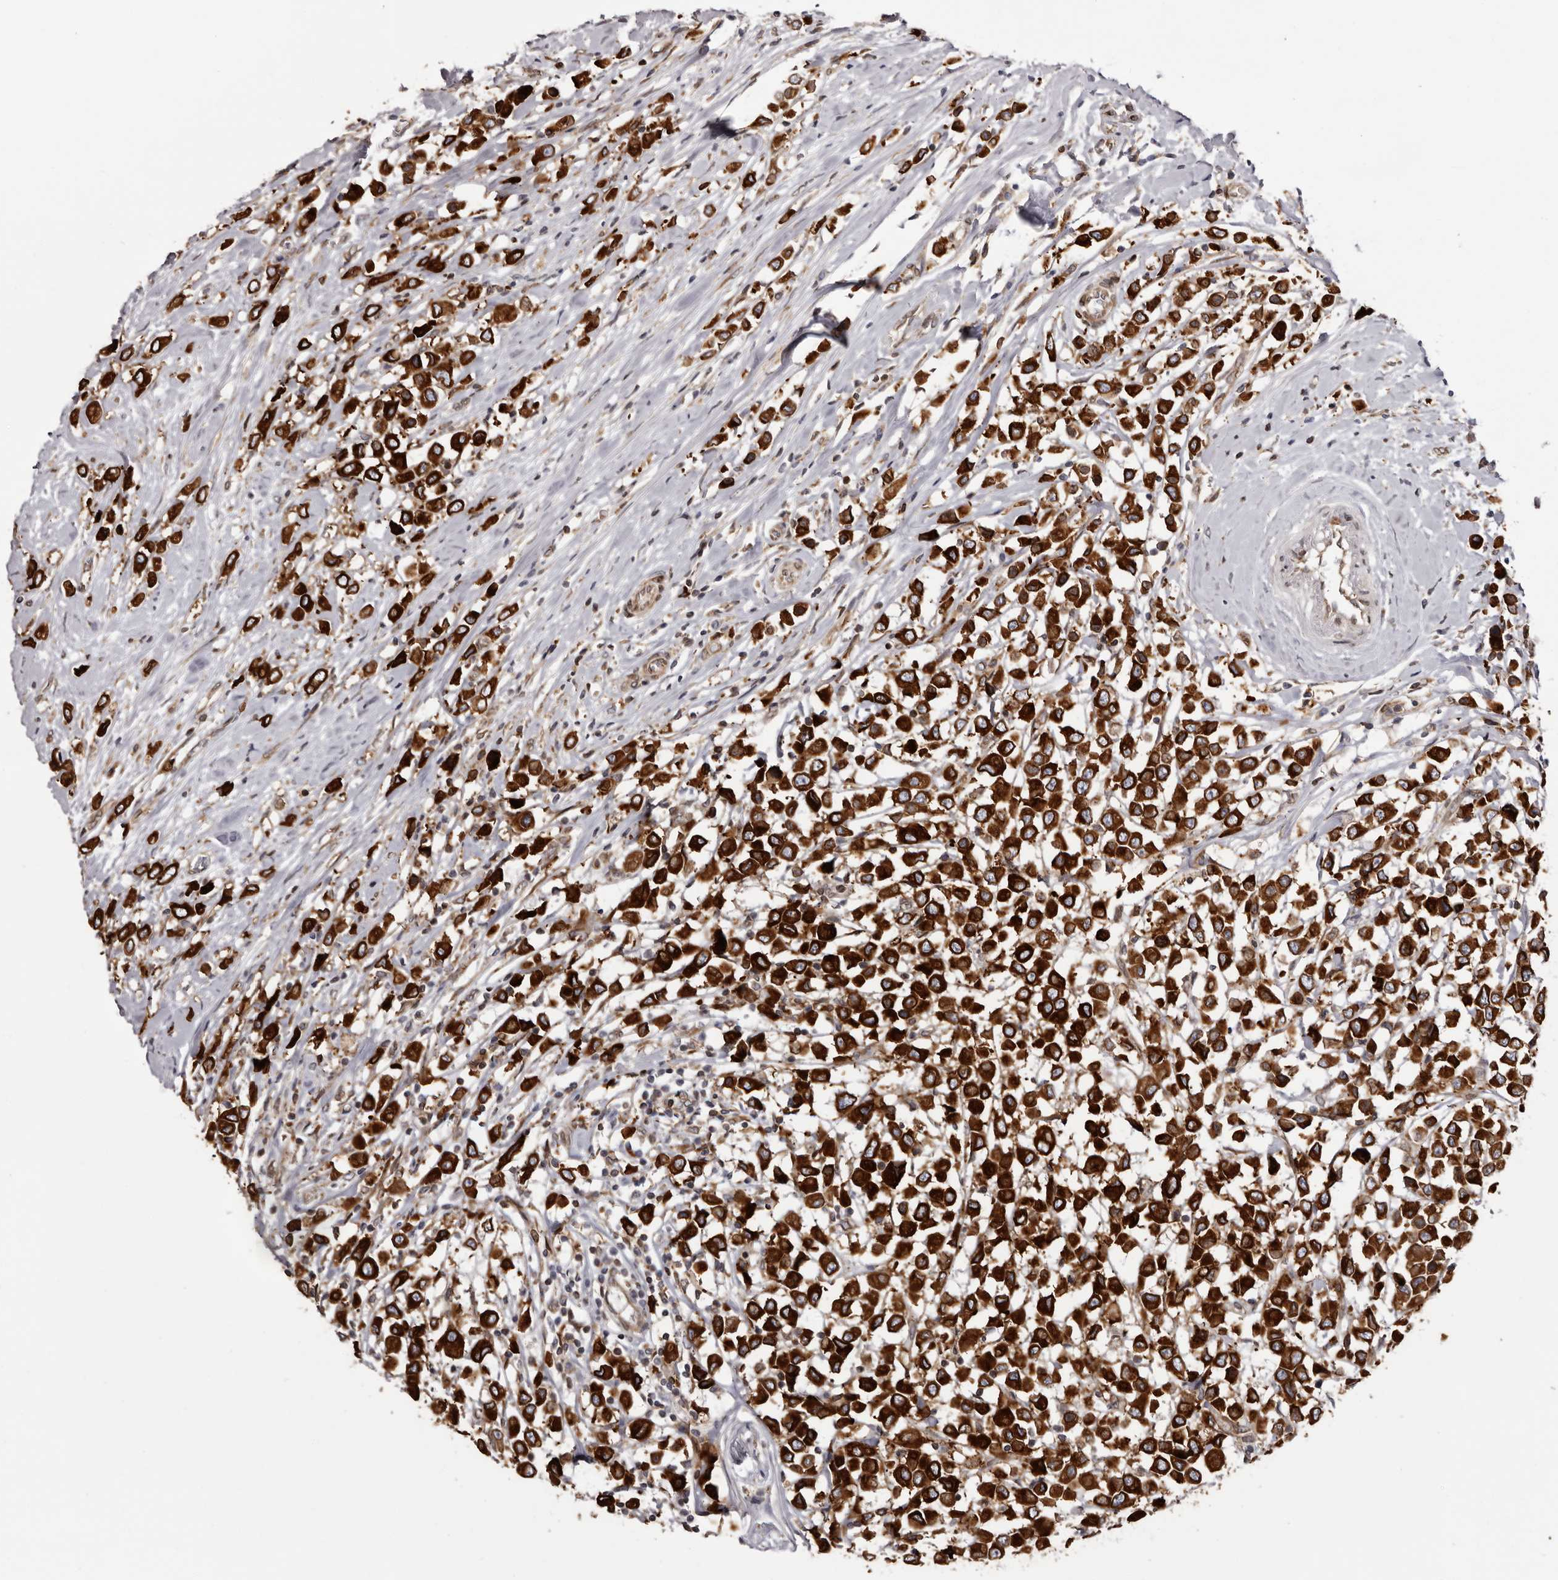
{"staining": {"intensity": "strong", "quantity": ">75%", "location": "cytoplasmic/membranous"}, "tissue": "breast cancer", "cell_type": "Tumor cells", "image_type": "cancer", "snomed": [{"axis": "morphology", "description": "Duct carcinoma"}, {"axis": "topography", "description": "Breast"}], "caption": "Breast cancer (infiltrating ductal carcinoma) was stained to show a protein in brown. There is high levels of strong cytoplasmic/membranous expression in about >75% of tumor cells.", "gene": "C4orf3", "patient": {"sex": "female", "age": 61}}